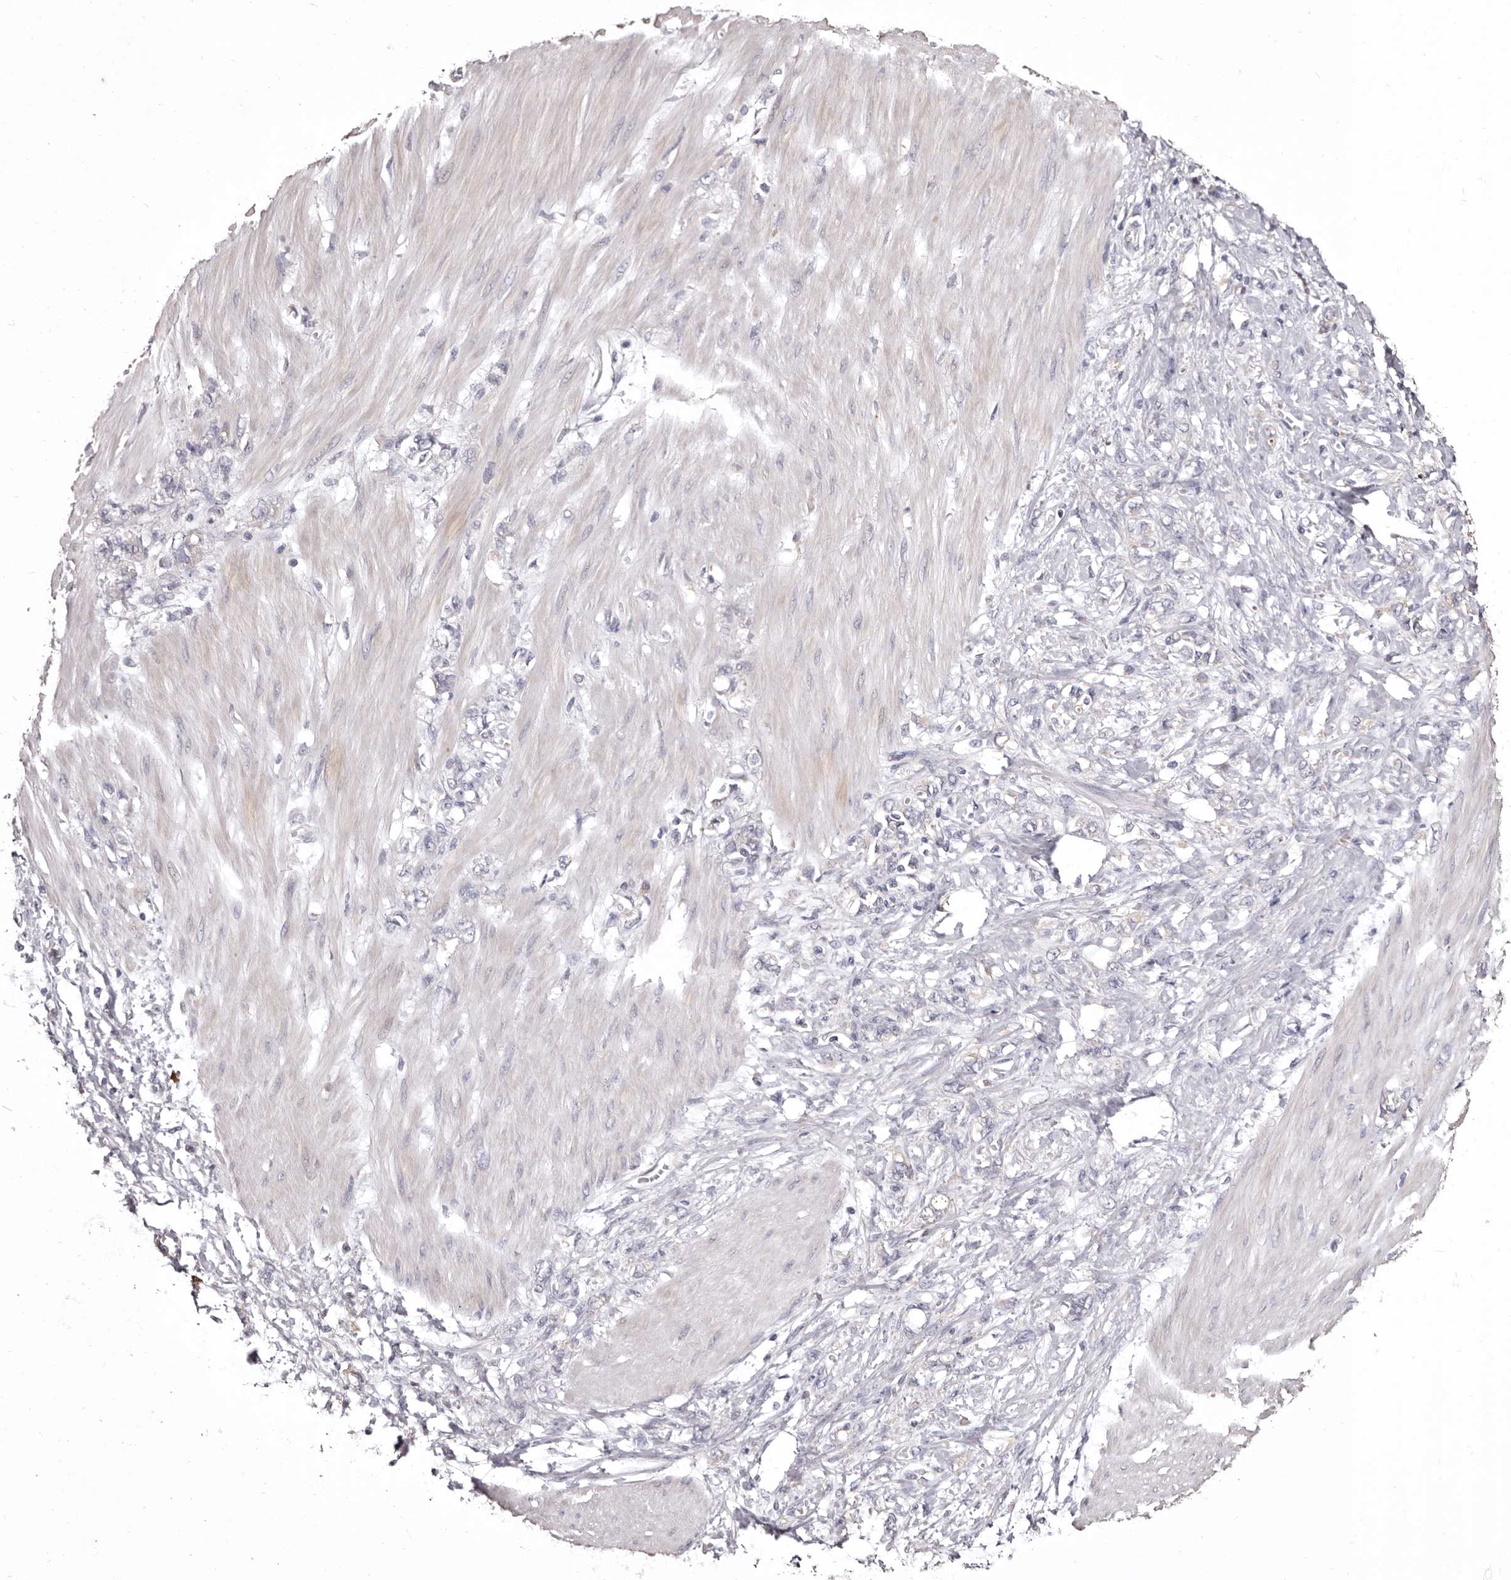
{"staining": {"intensity": "negative", "quantity": "none", "location": "none"}, "tissue": "stomach cancer", "cell_type": "Tumor cells", "image_type": "cancer", "snomed": [{"axis": "morphology", "description": "Adenocarcinoma, NOS"}, {"axis": "topography", "description": "Stomach"}], "caption": "Stomach cancer was stained to show a protein in brown. There is no significant staining in tumor cells.", "gene": "ETNK1", "patient": {"sex": "female", "age": 76}}